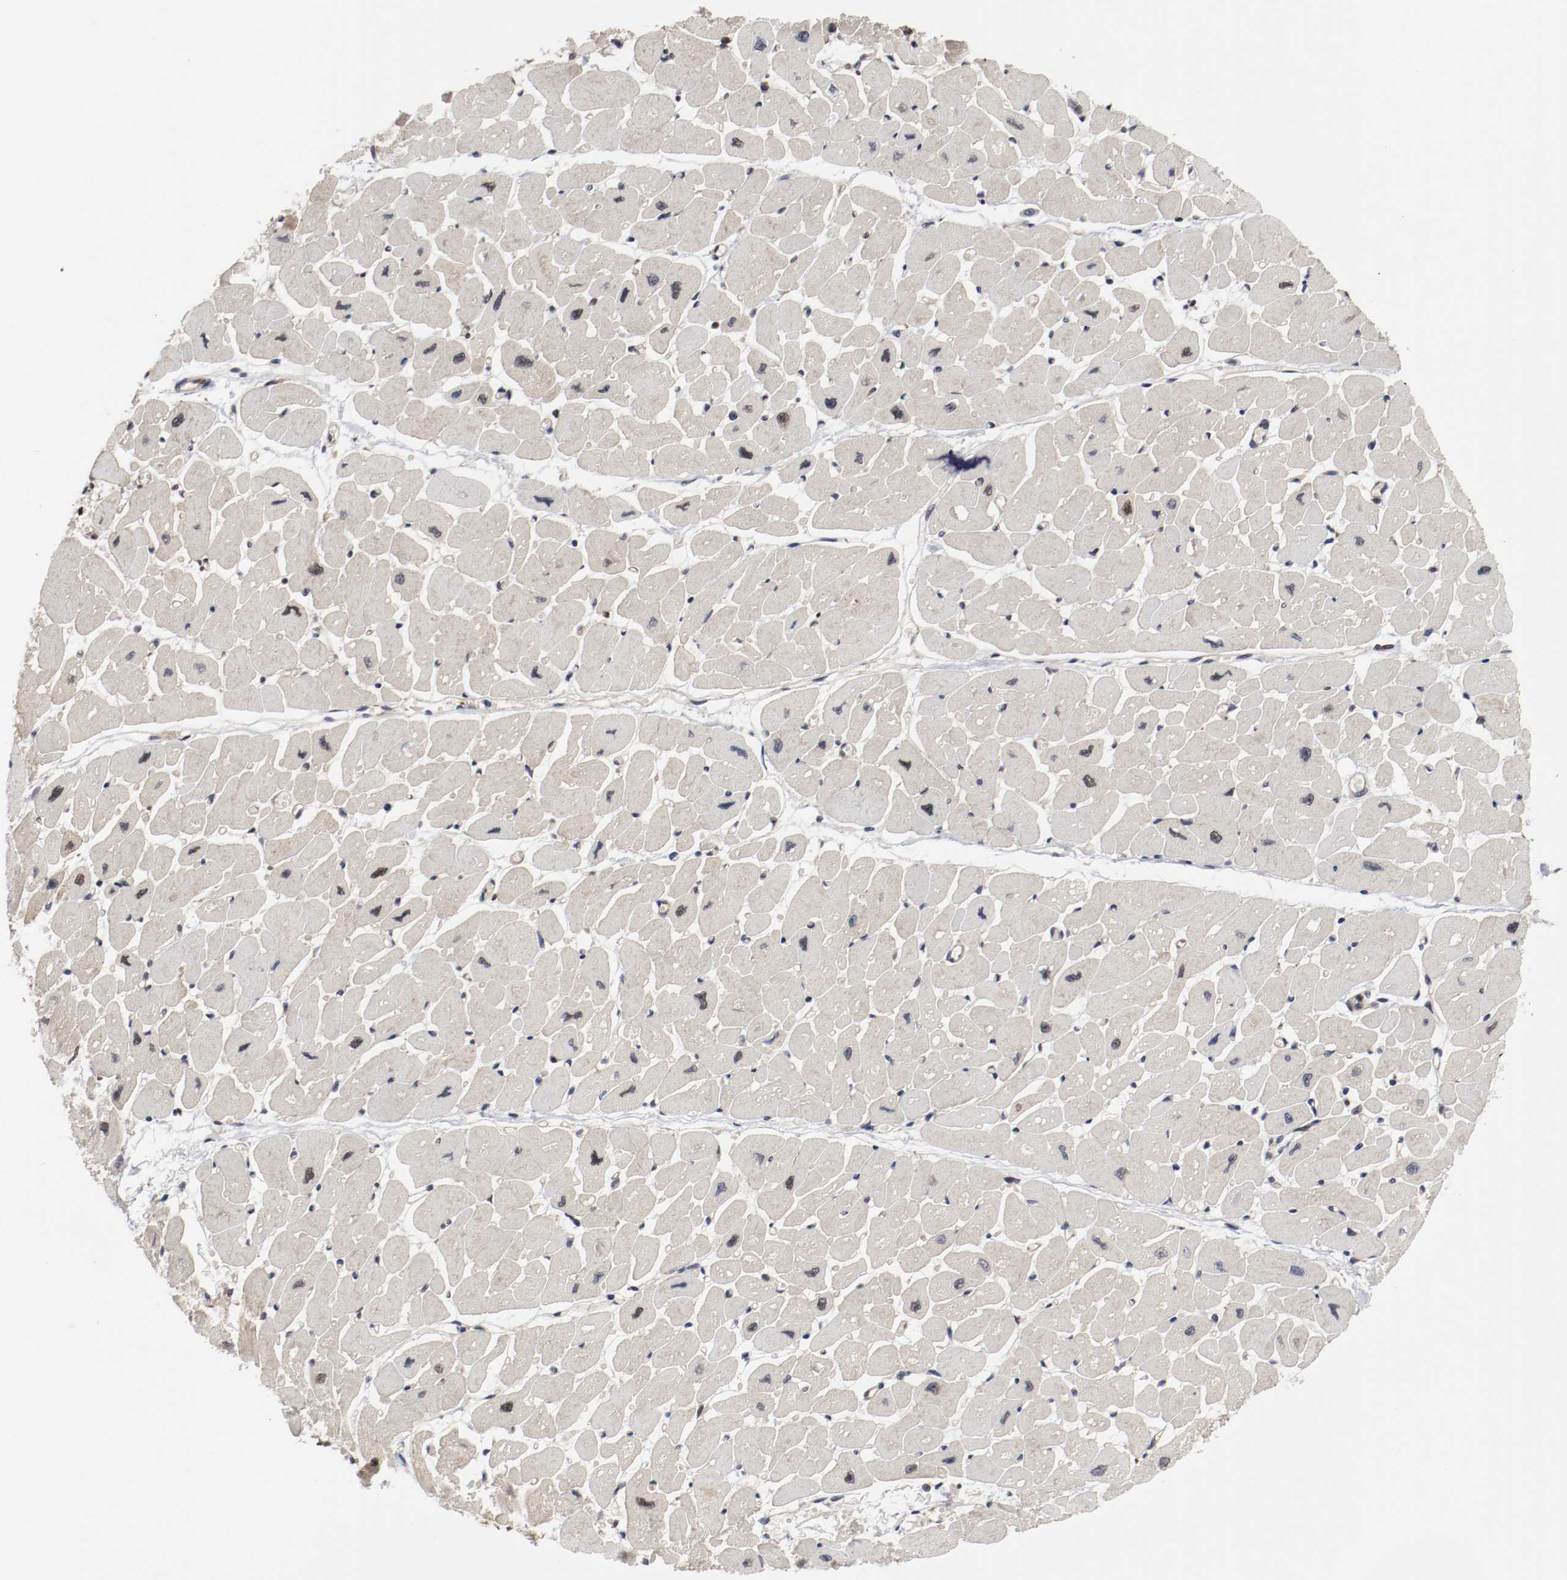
{"staining": {"intensity": "moderate", "quantity": "25%-75%", "location": "cytoplasmic/membranous,nuclear"}, "tissue": "heart muscle", "cell_type": "Cardiomyocytes", "image_type": "normal", "snomed": [{"axis": "morphology", "description": "Normal tissue, NOS"}, {"axis": "topography", "description": "Heart"}], "caption": "Immunohistochemistry (IHC) of unremarkable heart muscle displays medium levels of moderate cytoplasmic/membranous,nuclear expression in approximately 25%-75% of cardiomyocytes.", "gene": "AFG3L2", "patient": {"sex": "female", "age": 54}}